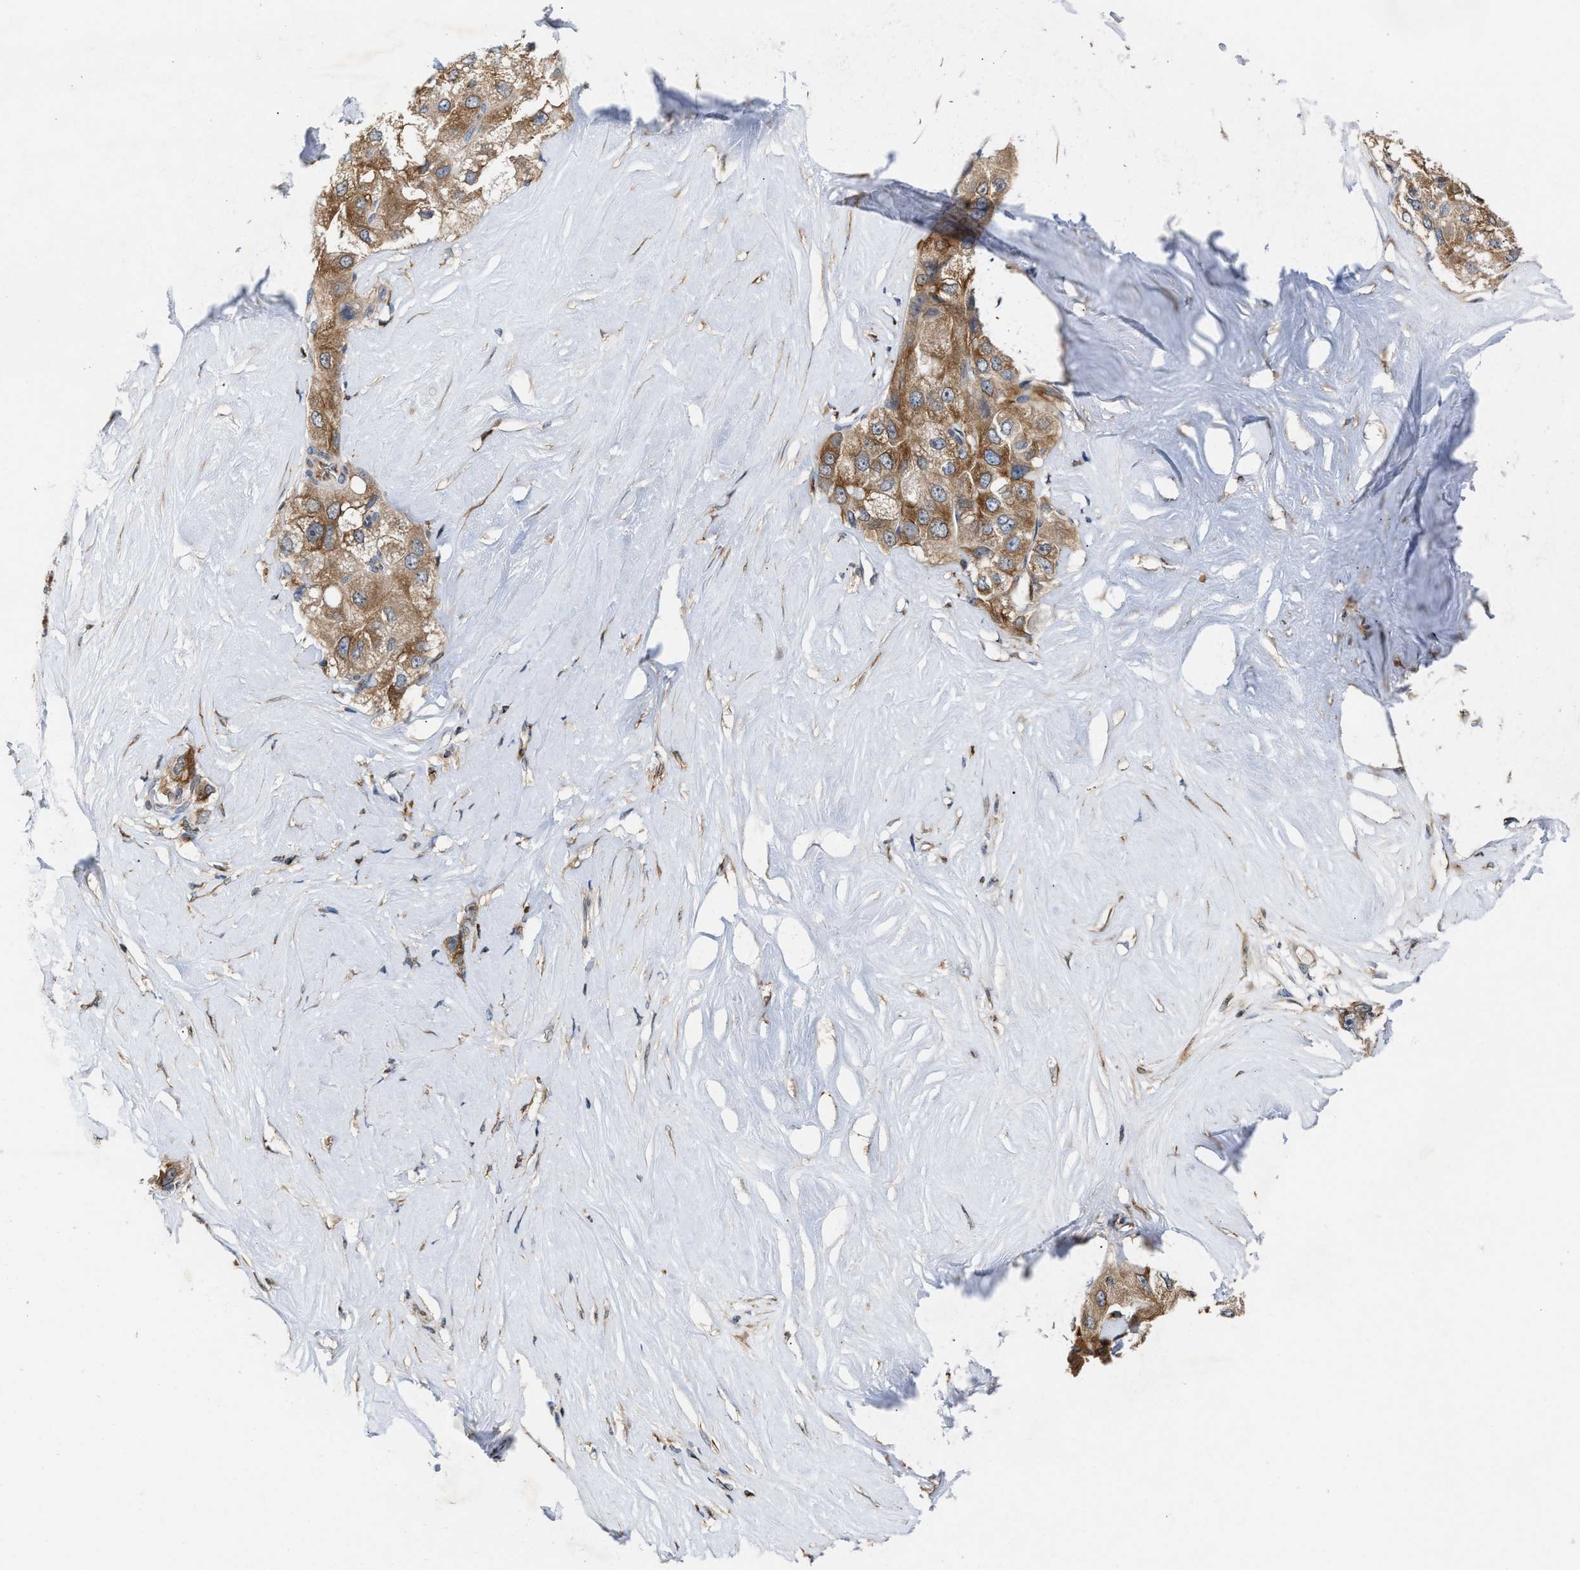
{"staining": {"intensity": "moderate", "quantity": ">75%", "location": "cytoplasmic/membranous"}, "tissue": "liver cancer", "cell_type": "Tumor cells", "image_type": "cancer", "snomed": [{"axis": "morphology", "description": "Carcinoma, Hepatocellular, NOS"}, {"axis": "topography", "description": "Liver"}], "caption": "The micrograph displays immunohistochemical staining of liver cancer (hepatocellular carcinoma). There is moderate cytoplasmic/membranous staining is appreciated in about >75% of tumor cells.", "gene": "BBLN", "patient": {"sex": "male", "age": 80}}